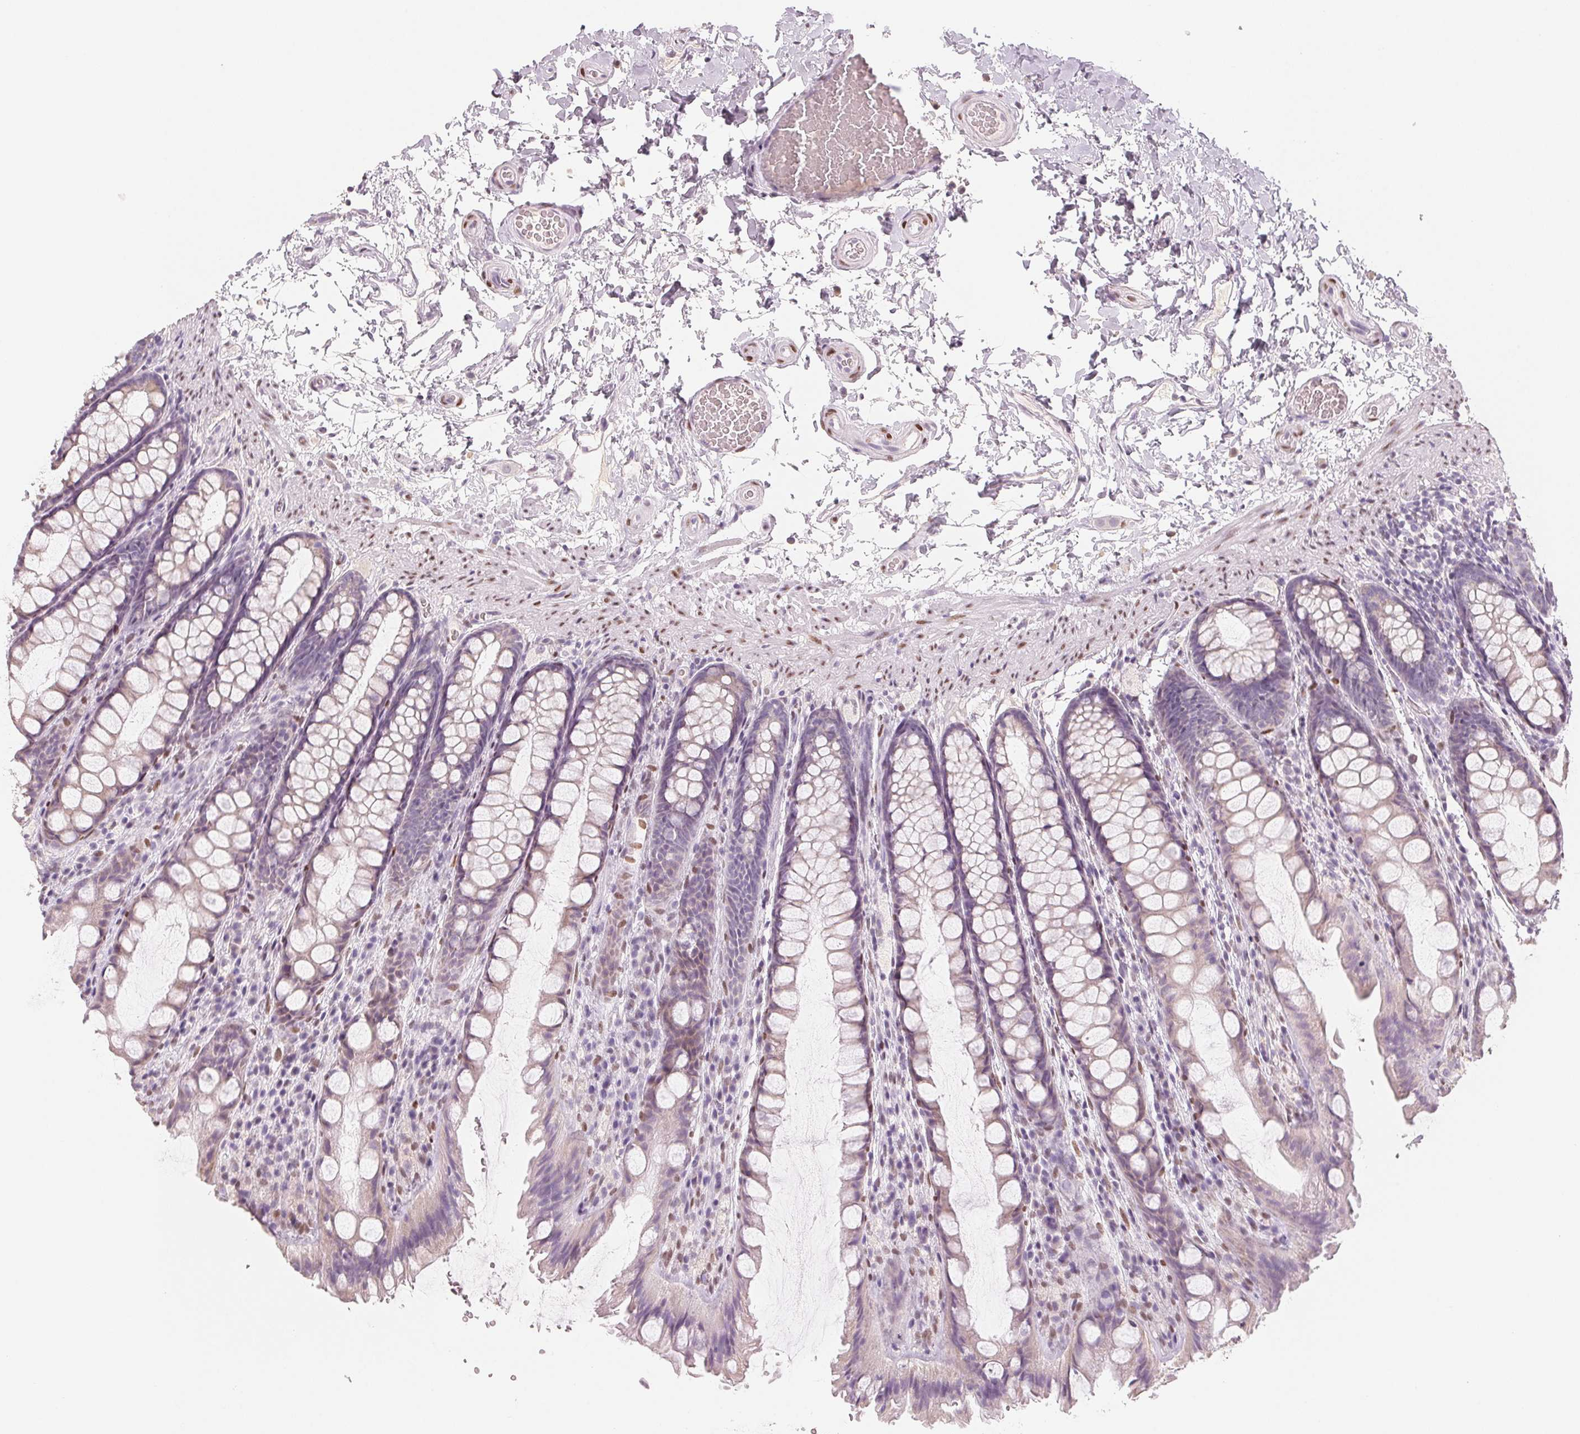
{"staining": {"intensity": "weak", "quantity": "25%-75%", "location": "nuclear"}, "tissue": "colon", "cell_type": "Endothelial cells", "image_type": "normal", "snomed": [{"axis": "morphology", "description": "Normal tissue, NOS"}, {"axis": "topography", "description": "Colon"}], "caption": "Immunohistochemical staining of benign colon shows weak nuclear protein positivity in approximately 25%-75% of endothelial cells.", "gene": "SMARCD3", "patient": {"sex": "male", "age": 47}}